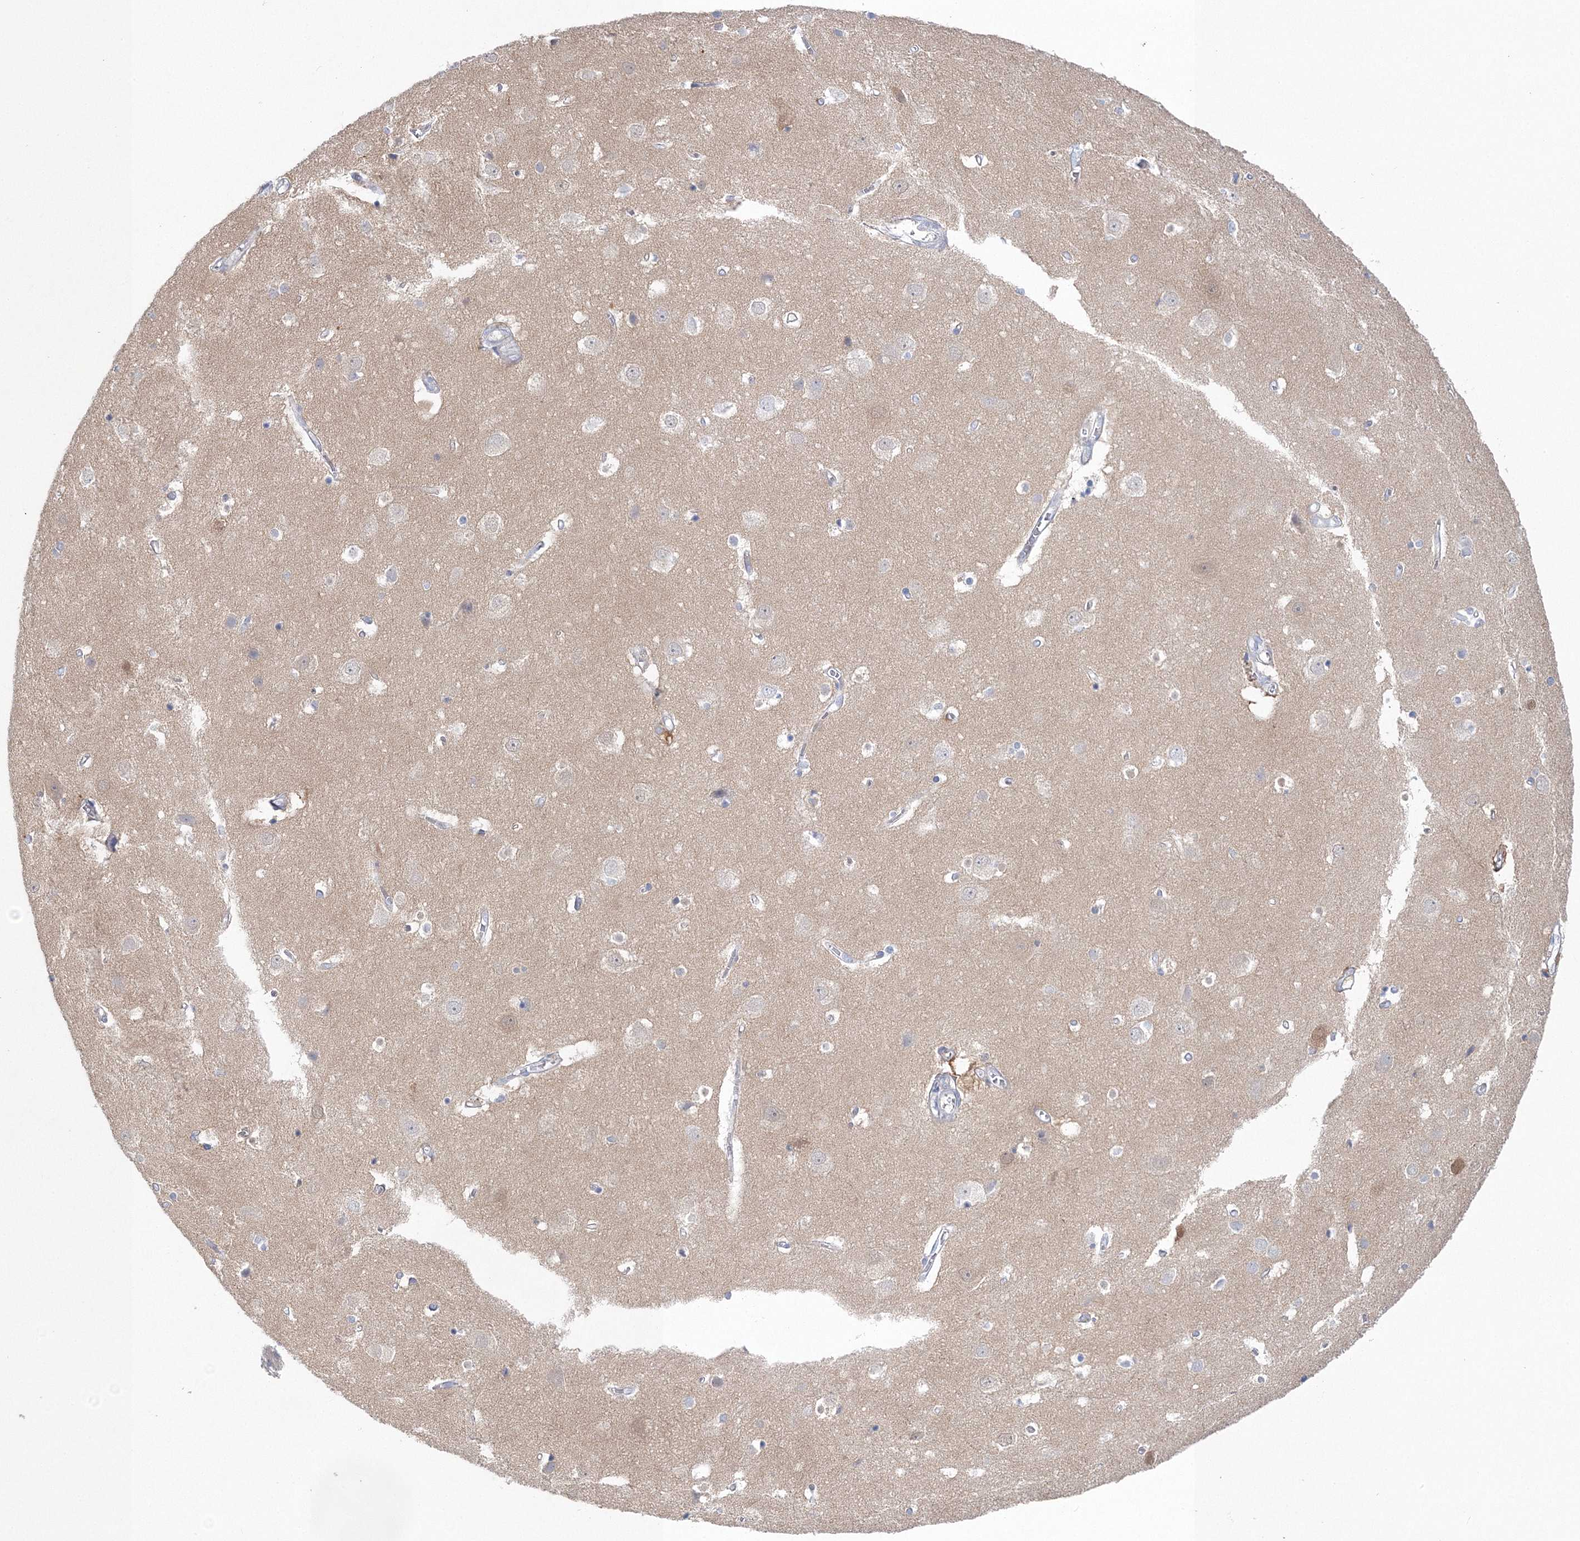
{"staining": {"intensity": "negative", "quantity": "none", "location": "none"}, "tissue": "cerebral cortex", "cell_type": "Endothelial cells", "image_type": "normal", "snomed": [{"axis": "morphology", "description": "Normal tissue, NOS"}, {"axis": "topography", "description": "Cerebral cortex"}], "caption": "IHC image of unremarkable cerebral cortex: human cerebral cortex stained with DAB exhibits no significant protein expression in endothelial cells.", "gene": "HMGCS1", "patient": {"sex": "male", "age": 54}}